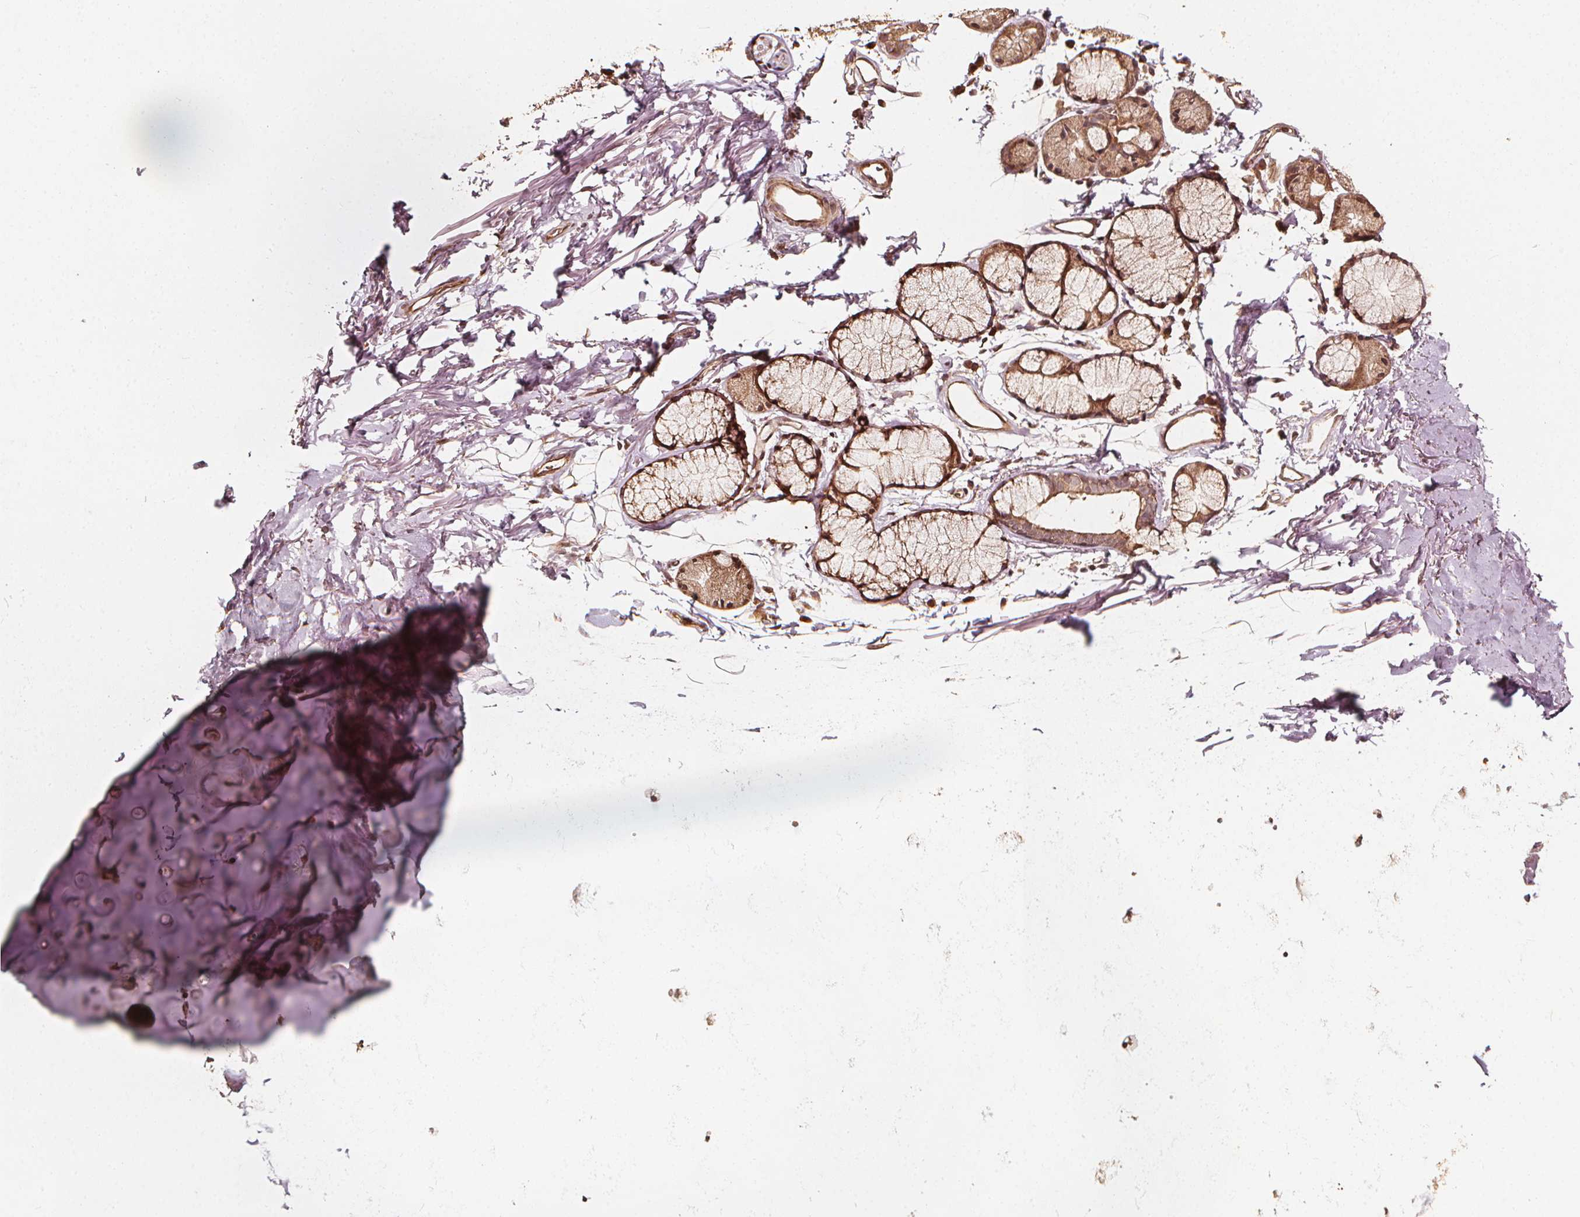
{"staining": {"intensity": "weak", "quantity": ">75%", "location": "cytoplasmic/membranous"}, "tissue": "adipose tissue", "cell_type": "Adipocytes", "image_type": "normal", "snomed": [{"axis": "morphology", "description": "Normal tissue, NOS"}, {"axis": "topography", "description": "Cartilage tissue"}, {"axis": "topography", "description": "Bronchus"}], "caption": "IHC (DAB) staining of unremarkable human adipose tissue reveals weak cytoplasmic/membranous protein positivity in about >75% of adipocytes. (DAB IHC with brightfield microscopy, high magnification).", "gene": "NPC1", "patient": {"sex": "female", "age": 79}}